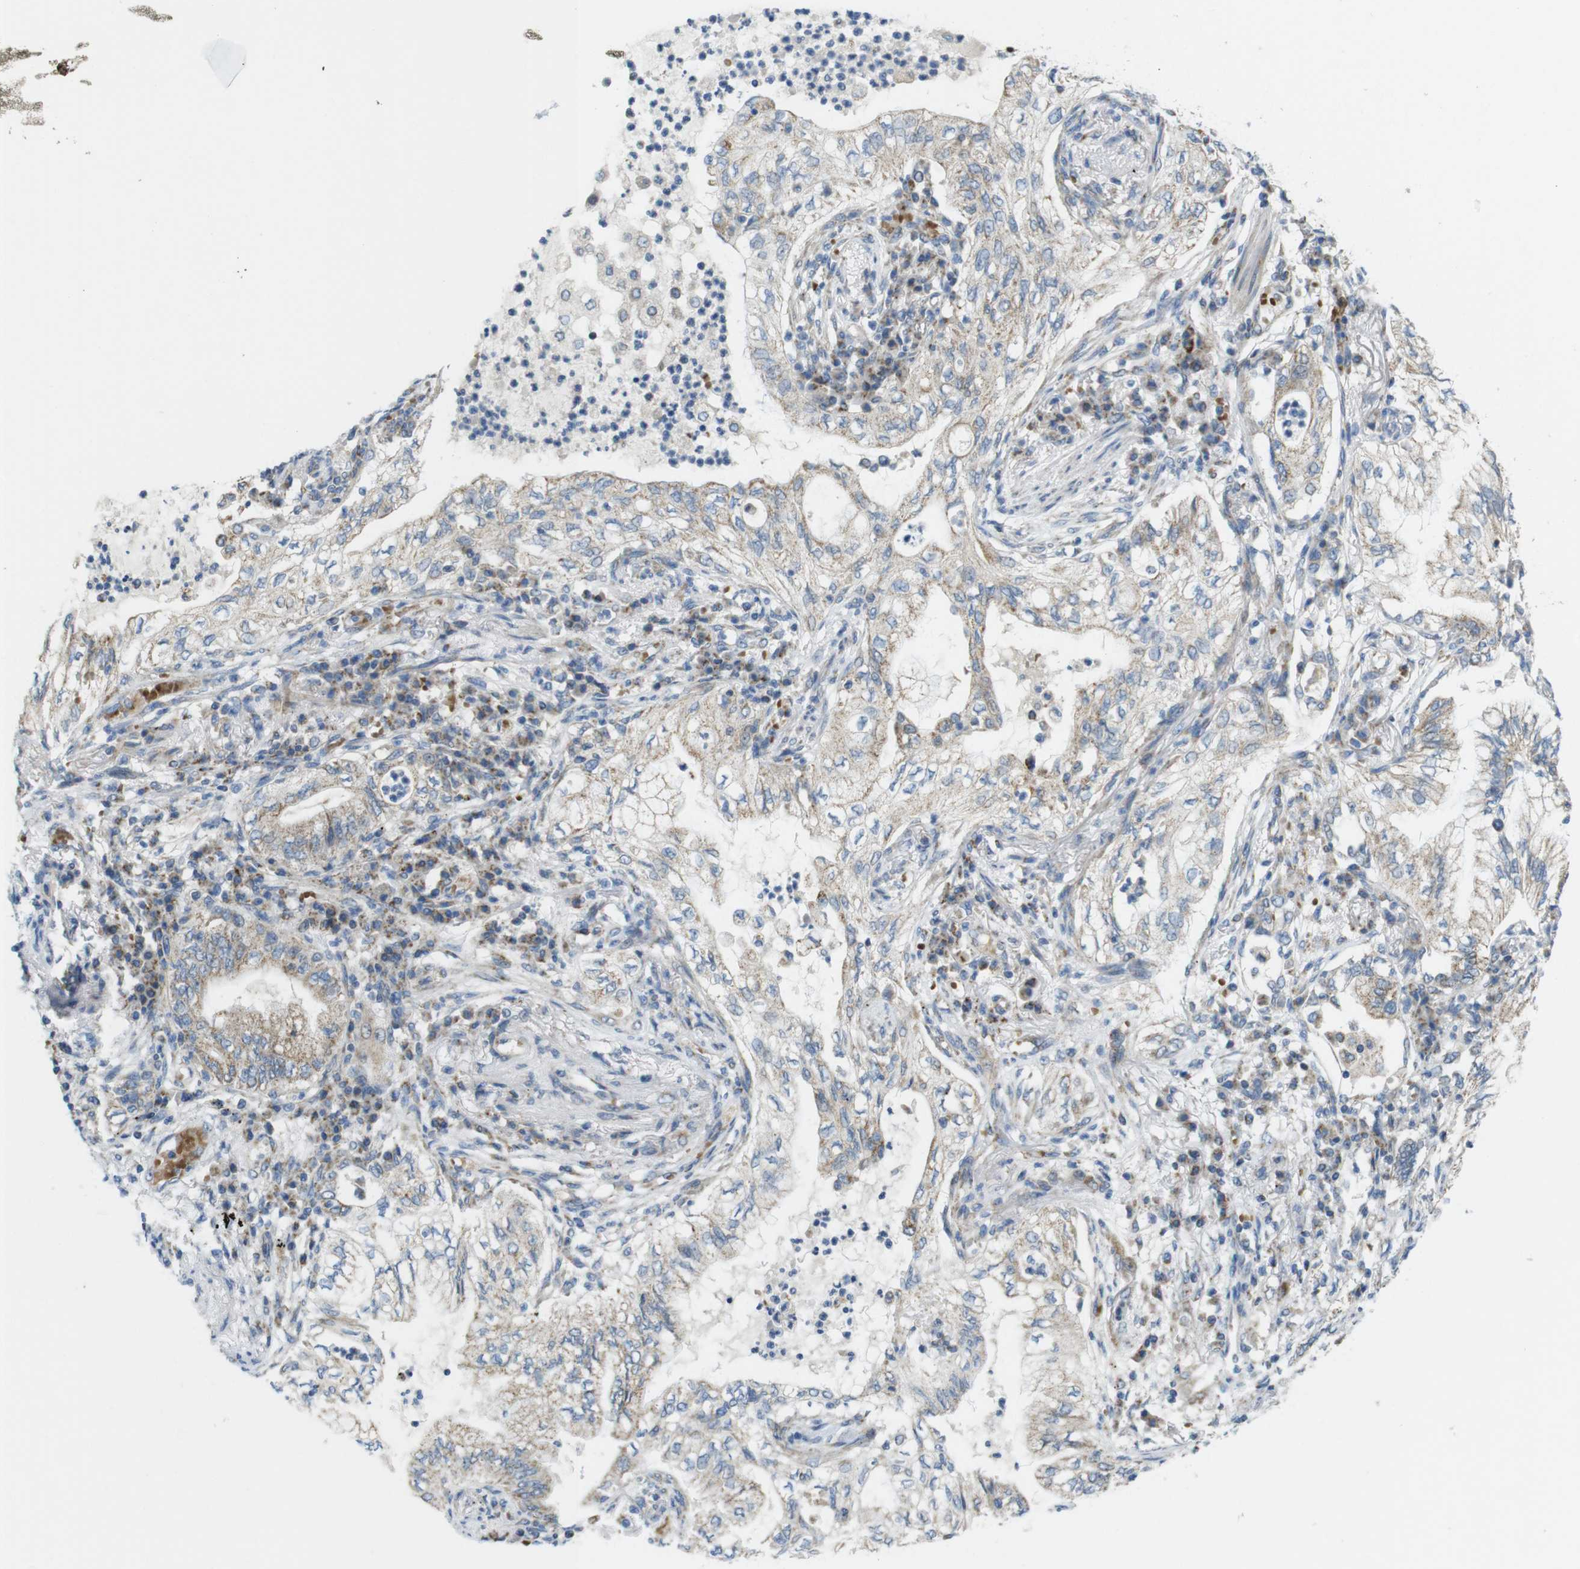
{"staining": {"intensity": "weak", "quantity": ">75%", "location": "cytoplasmic/membranous"}, "tissue": "lung cancer", "cell_type": "Tumor cells", "image_type": "cancer", "snomed": [{"axis": "morphology", "description": "Normal tissue, NOS"}, {"axis": "morphology", "description": "Adenocarcinoma, NOS"}, {"axis": "topography", "description": "Bronchus"}, {"axis": "topography", "description": "Lung"}], "caption": "Lung adenocarcinoma was stained to show a protein in brown. There is low levels of weak cytoplasmic/membranous positivity in about >75% of tumor cells. The protein is shown in brown color, while the nuclei are stained blue.", "gene": "MARCHF1", "patient": {"sex": "female", "age": 70}}